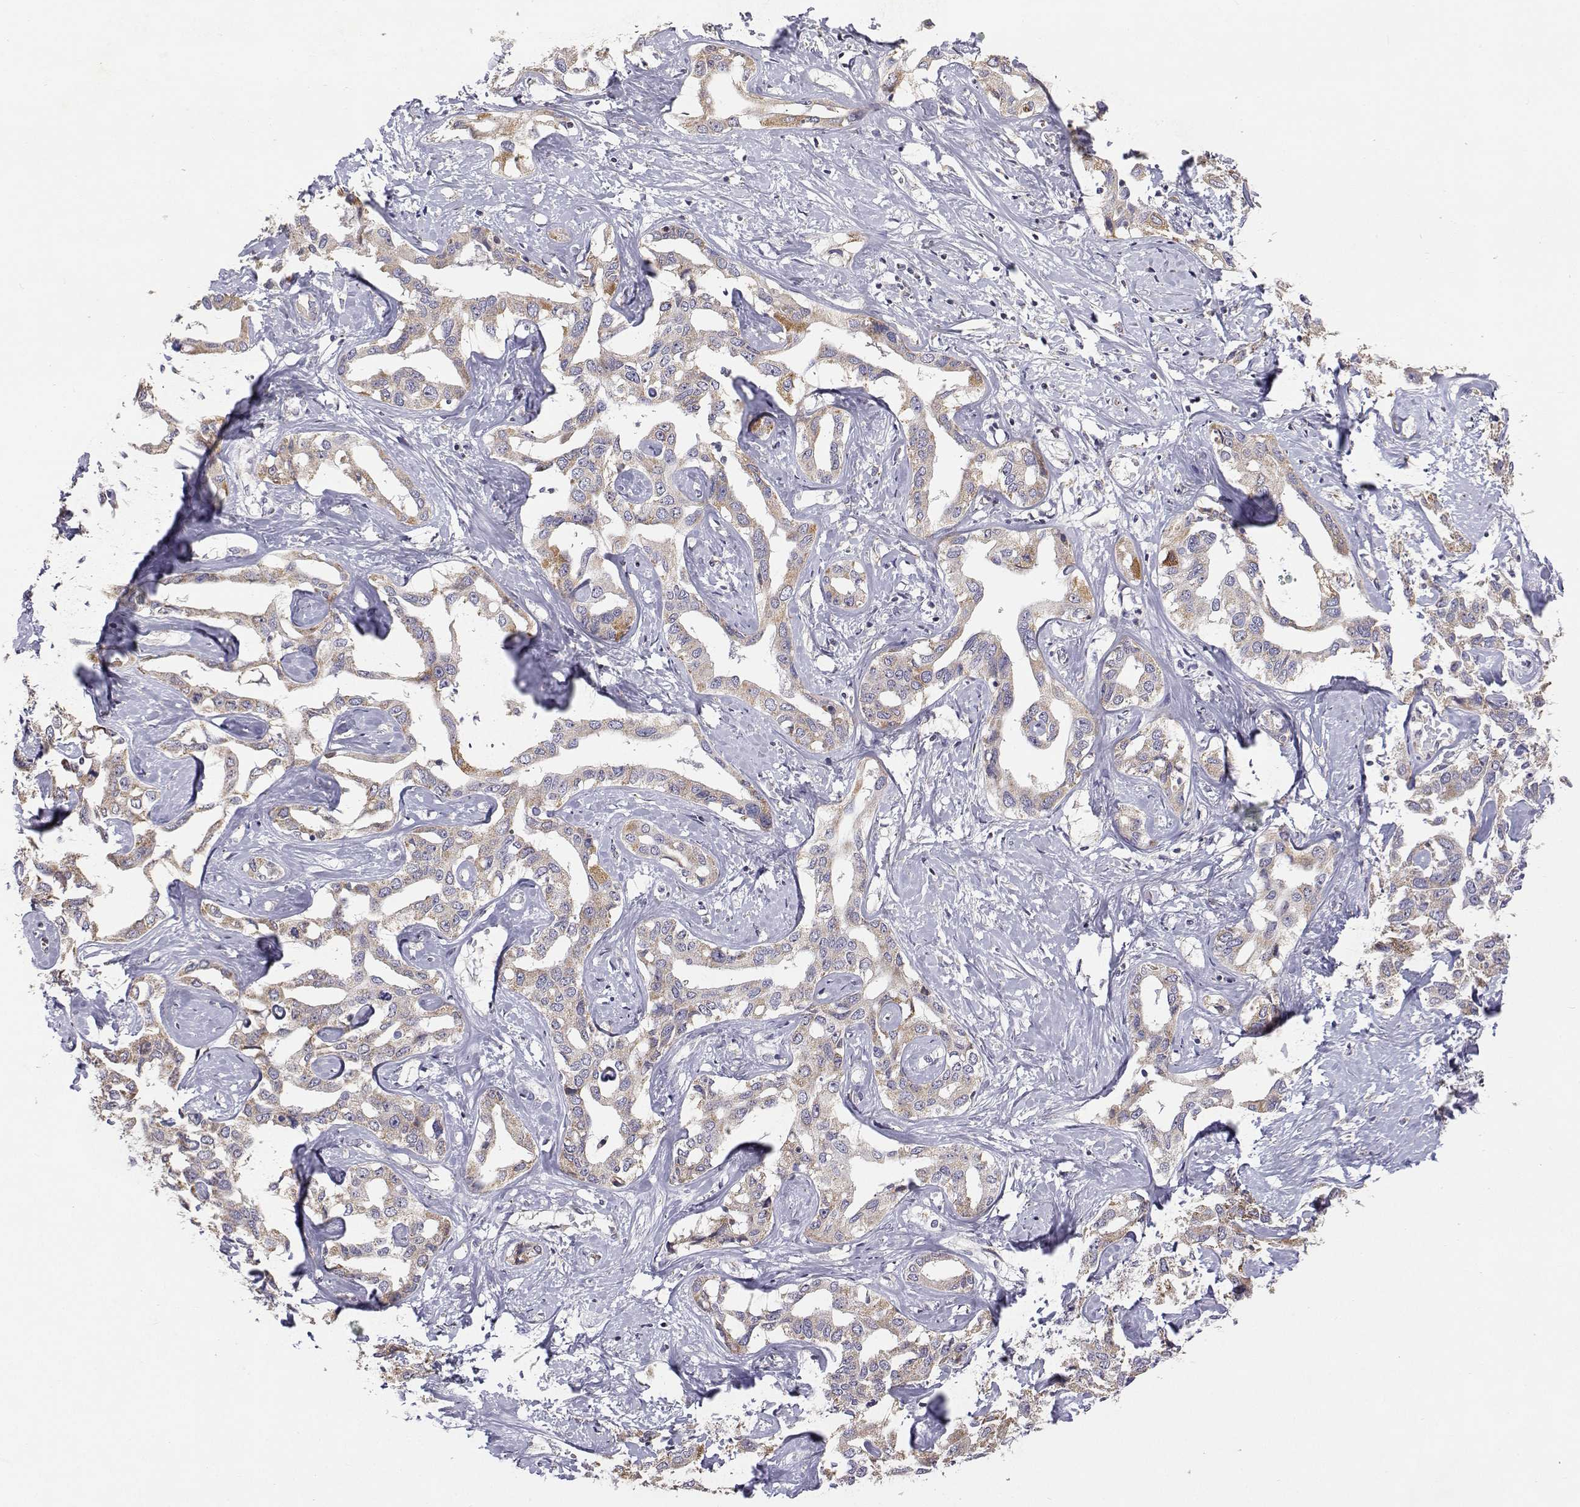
{"staining": {"intensity": "weak", "quantity": "25%-75%", "location": "cytoplasmic/membranous"}, "tissue": "liver cancer", "cell_type": "Tumor cells", "image_type": "cancer", "snomed": [{"axis": "morphology", "description": "Cholangiocarcinoma"}, {"axis": "topography", "description": "Liver"}], "caption": "The micrograph reveals a brown stain indicating the presence of a protein in the cytoplasmic/membranous of tumor cells in liver cholangiocarcinoma.", "gene": "MRPL3", "patient": {"sex": "male", "age": 59}}